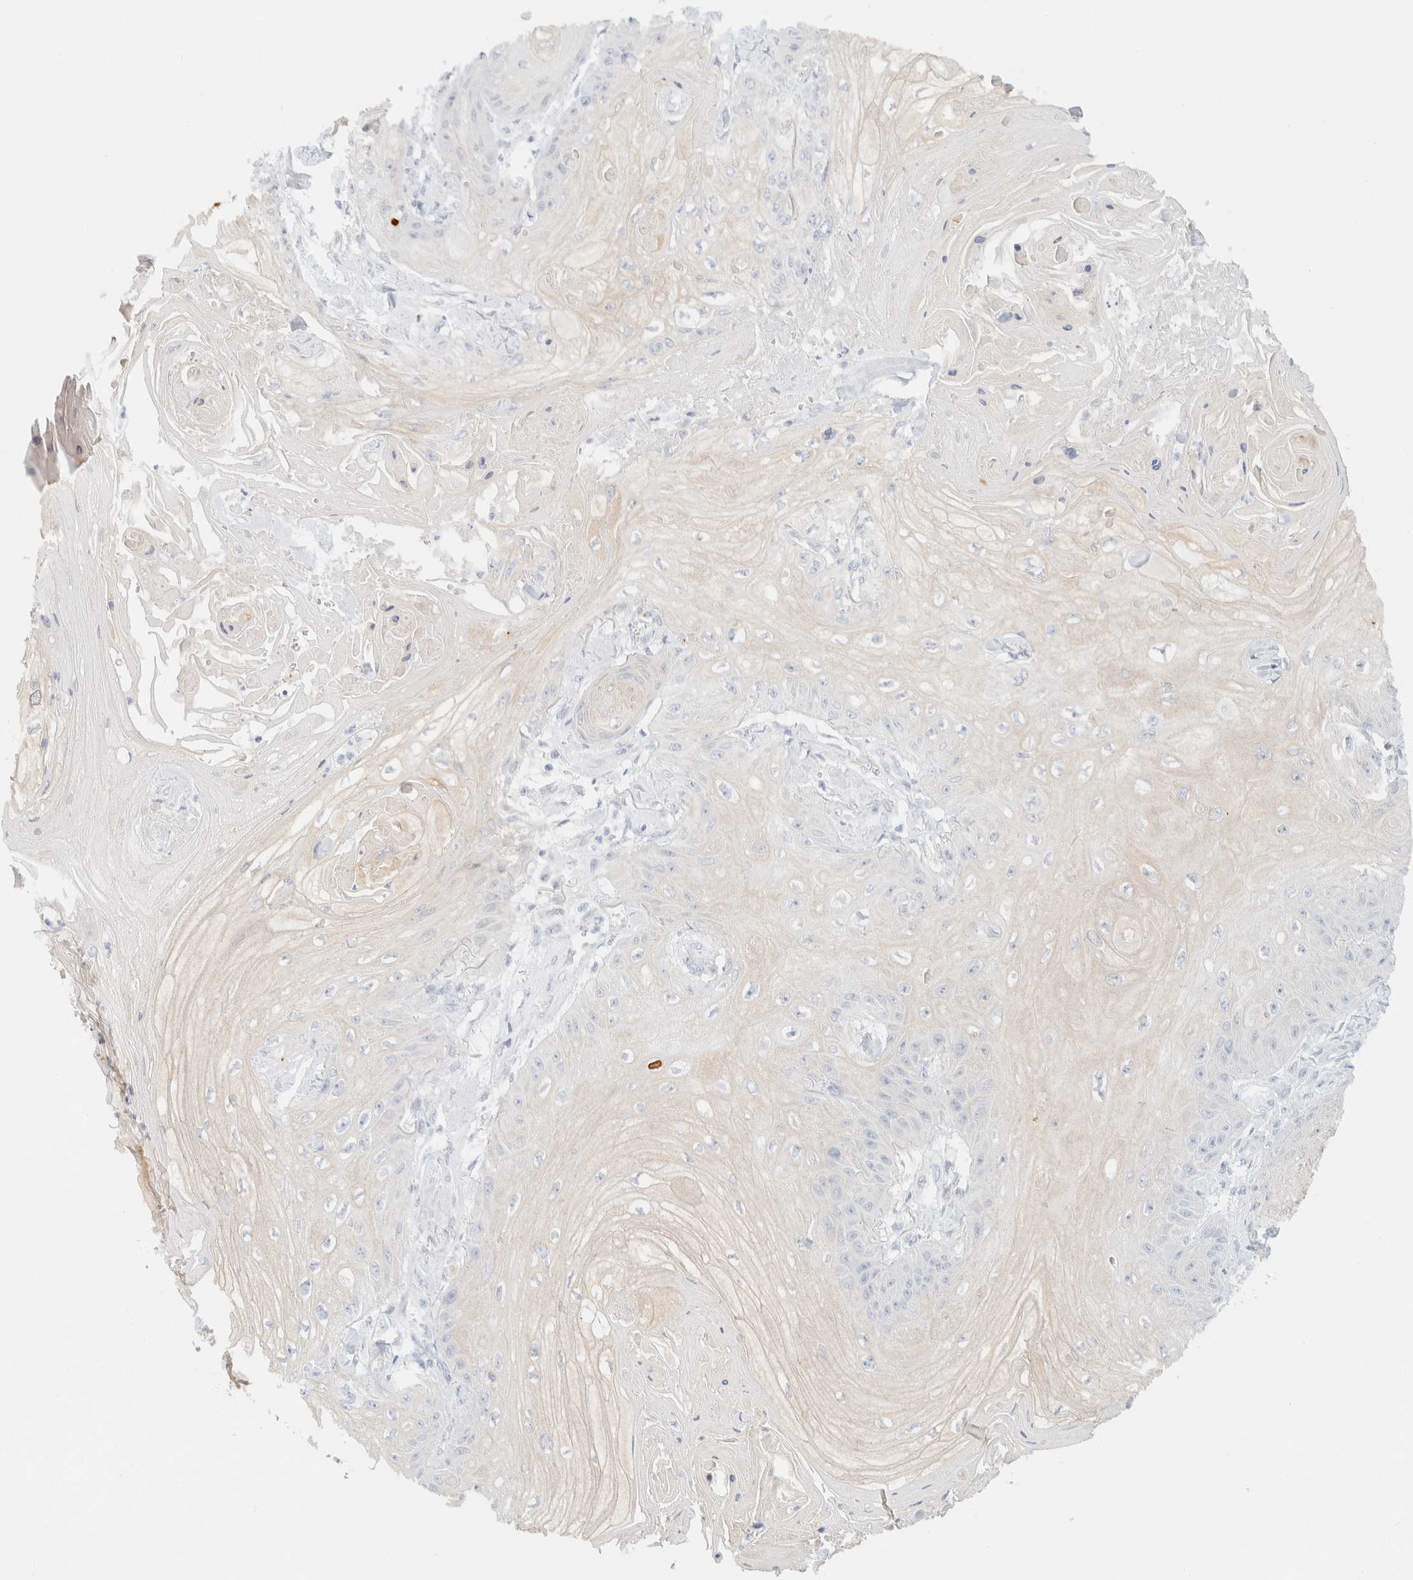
{"staining": {"intensity": "negative", "quantity": "none", "location": "none"}, "tissue": "skin cancer", "cell_type": "Tumor cells", "image_type": "cancer", "snomed": [{"axis": "morphology", "description": "Squamous cell carcinoma, NOS"}, {"axis": "topography", "description": "Skin"}], "caption": "Squamous cell carcinoma (skin) was stained to show a protein in brown. There is no significant positivity in tumor cells.", "gene": "KRT20", "patient": {"sex": "male", "age": 74}}